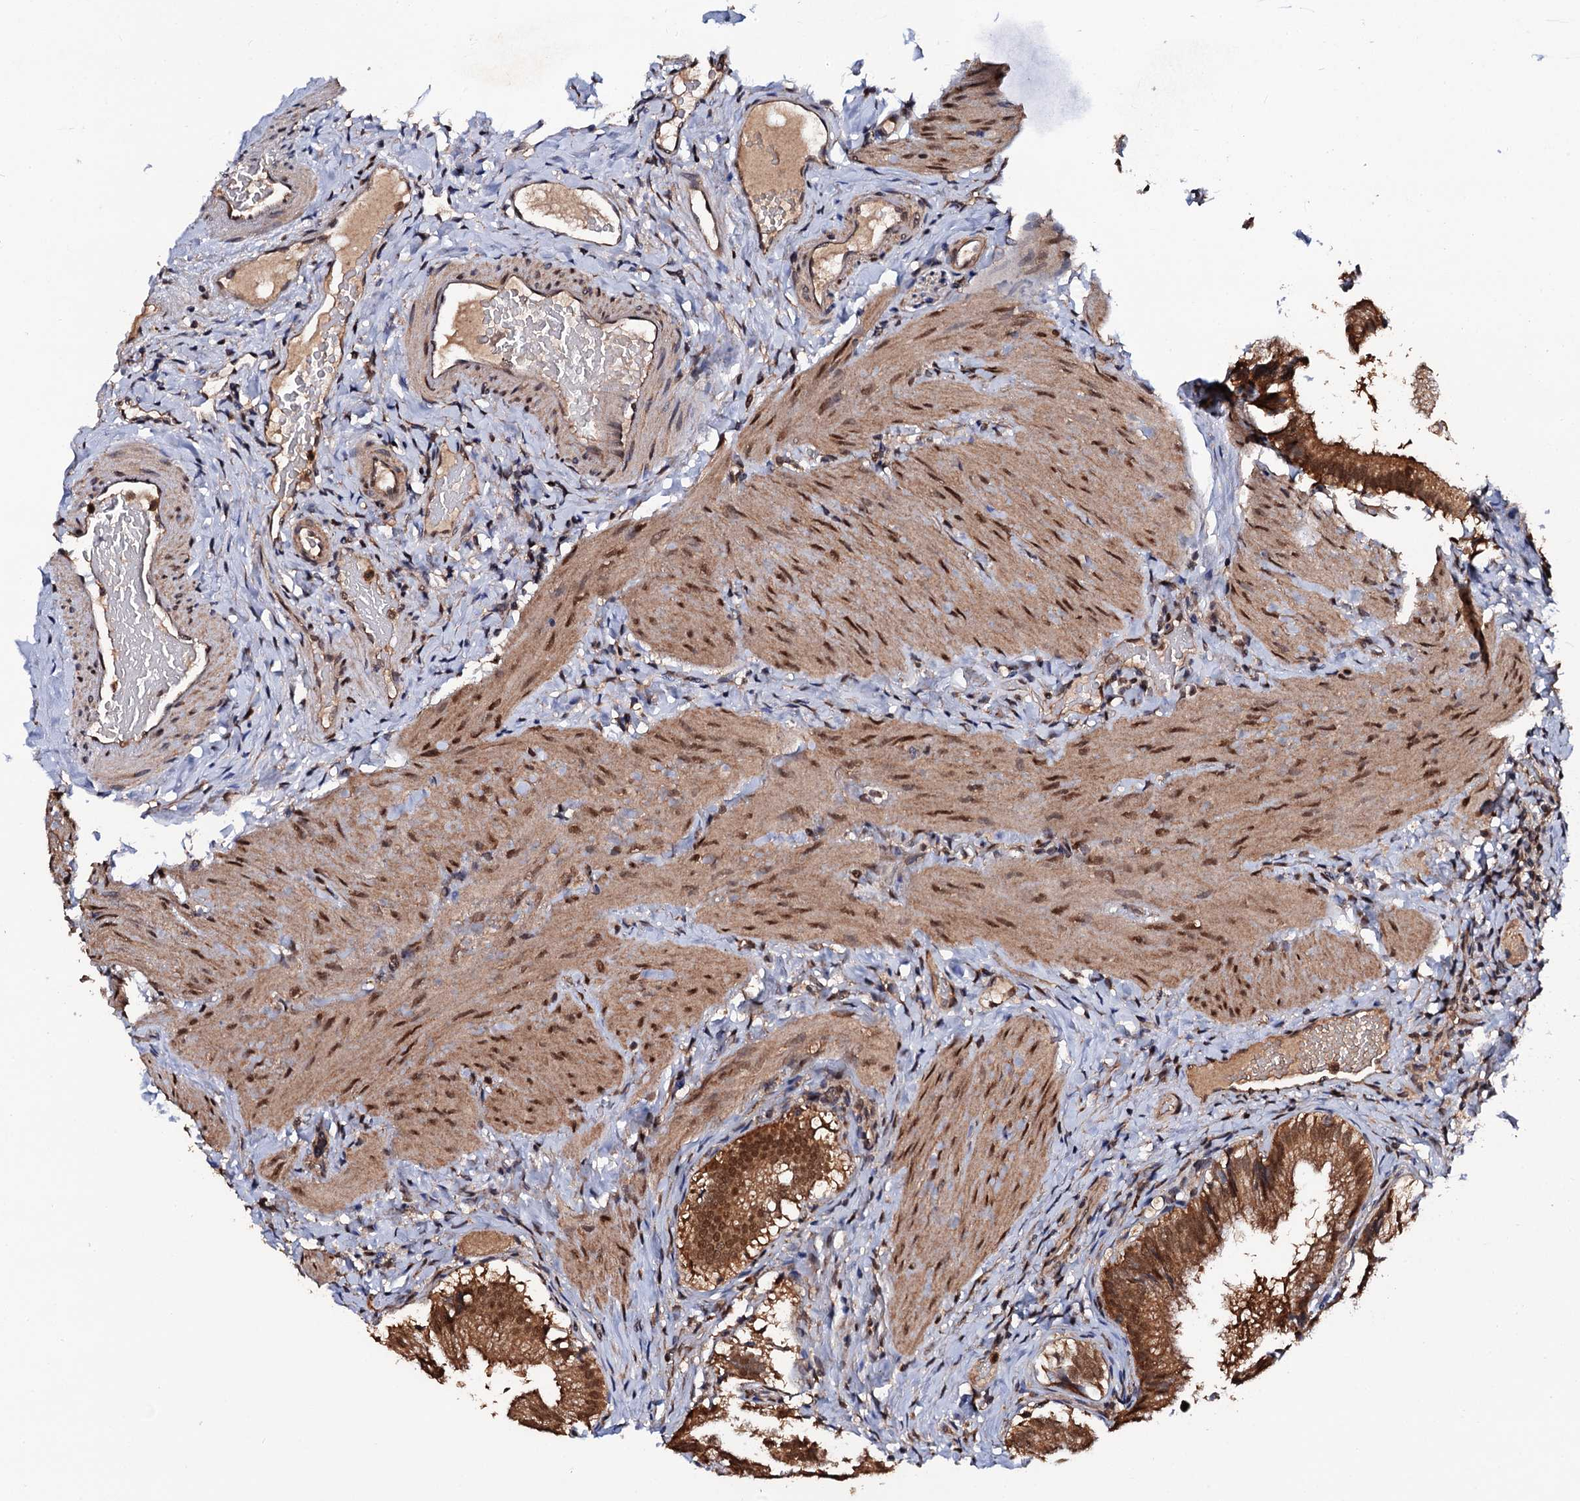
{"staining": {"intensity": "strong", "quantity": ">75%", "location": "cytoplasmic/membranous,nuclear"}, "tissue": "gallbladder", "cell_type": "Glandular cells", "image_type": "normal", "snomed": [{"axis": "morphology", "description": "Normal tissue, NOS"}, {"axis": "topography", "description": "Gallbladder"}], "caption": "This is an image of immunohistochemistry (IHC) staining of normal gallbladder, which shows strong positivity in the cytoplasmic/membranous,nuclear of glandular cells.", "gene": "MIER2", "patient": {"sex": "female", "age": 30}}